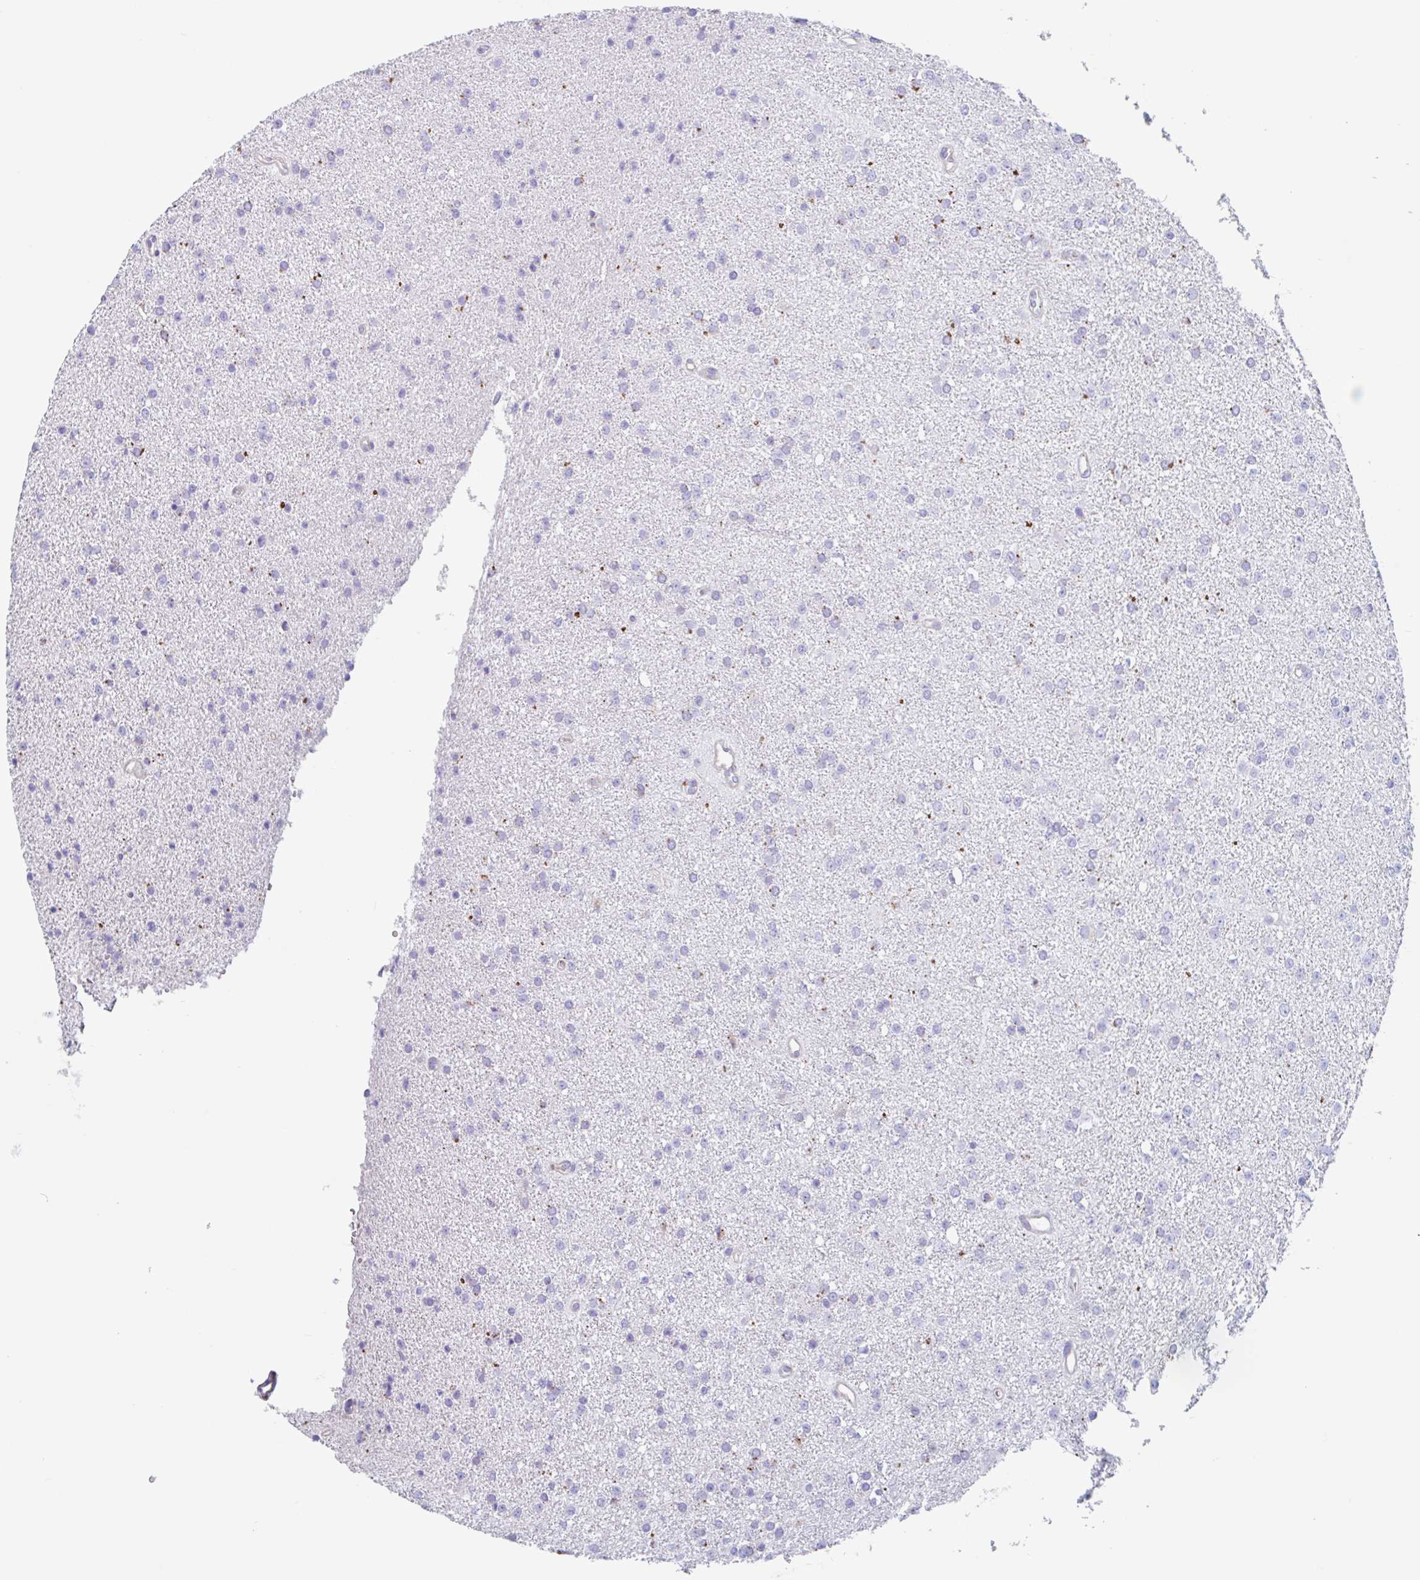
{"staining": {"intensity": "negative", "quantity": "none", "location": "none"}, "tissue": "glioma", "cell_type": "Tumor cells", "image_type": "cancer", "snomed": [{"axis": "morphology", "description": "Glioma, malignant, Low grade"}, {"axis": "topography", "description": "Brain"}], "caption": "Photomicrograph shows no protein expression in tumor cells of glioma tissue.", "gene": "LENG9", "patient": {"sex": "female", "age": 34}}